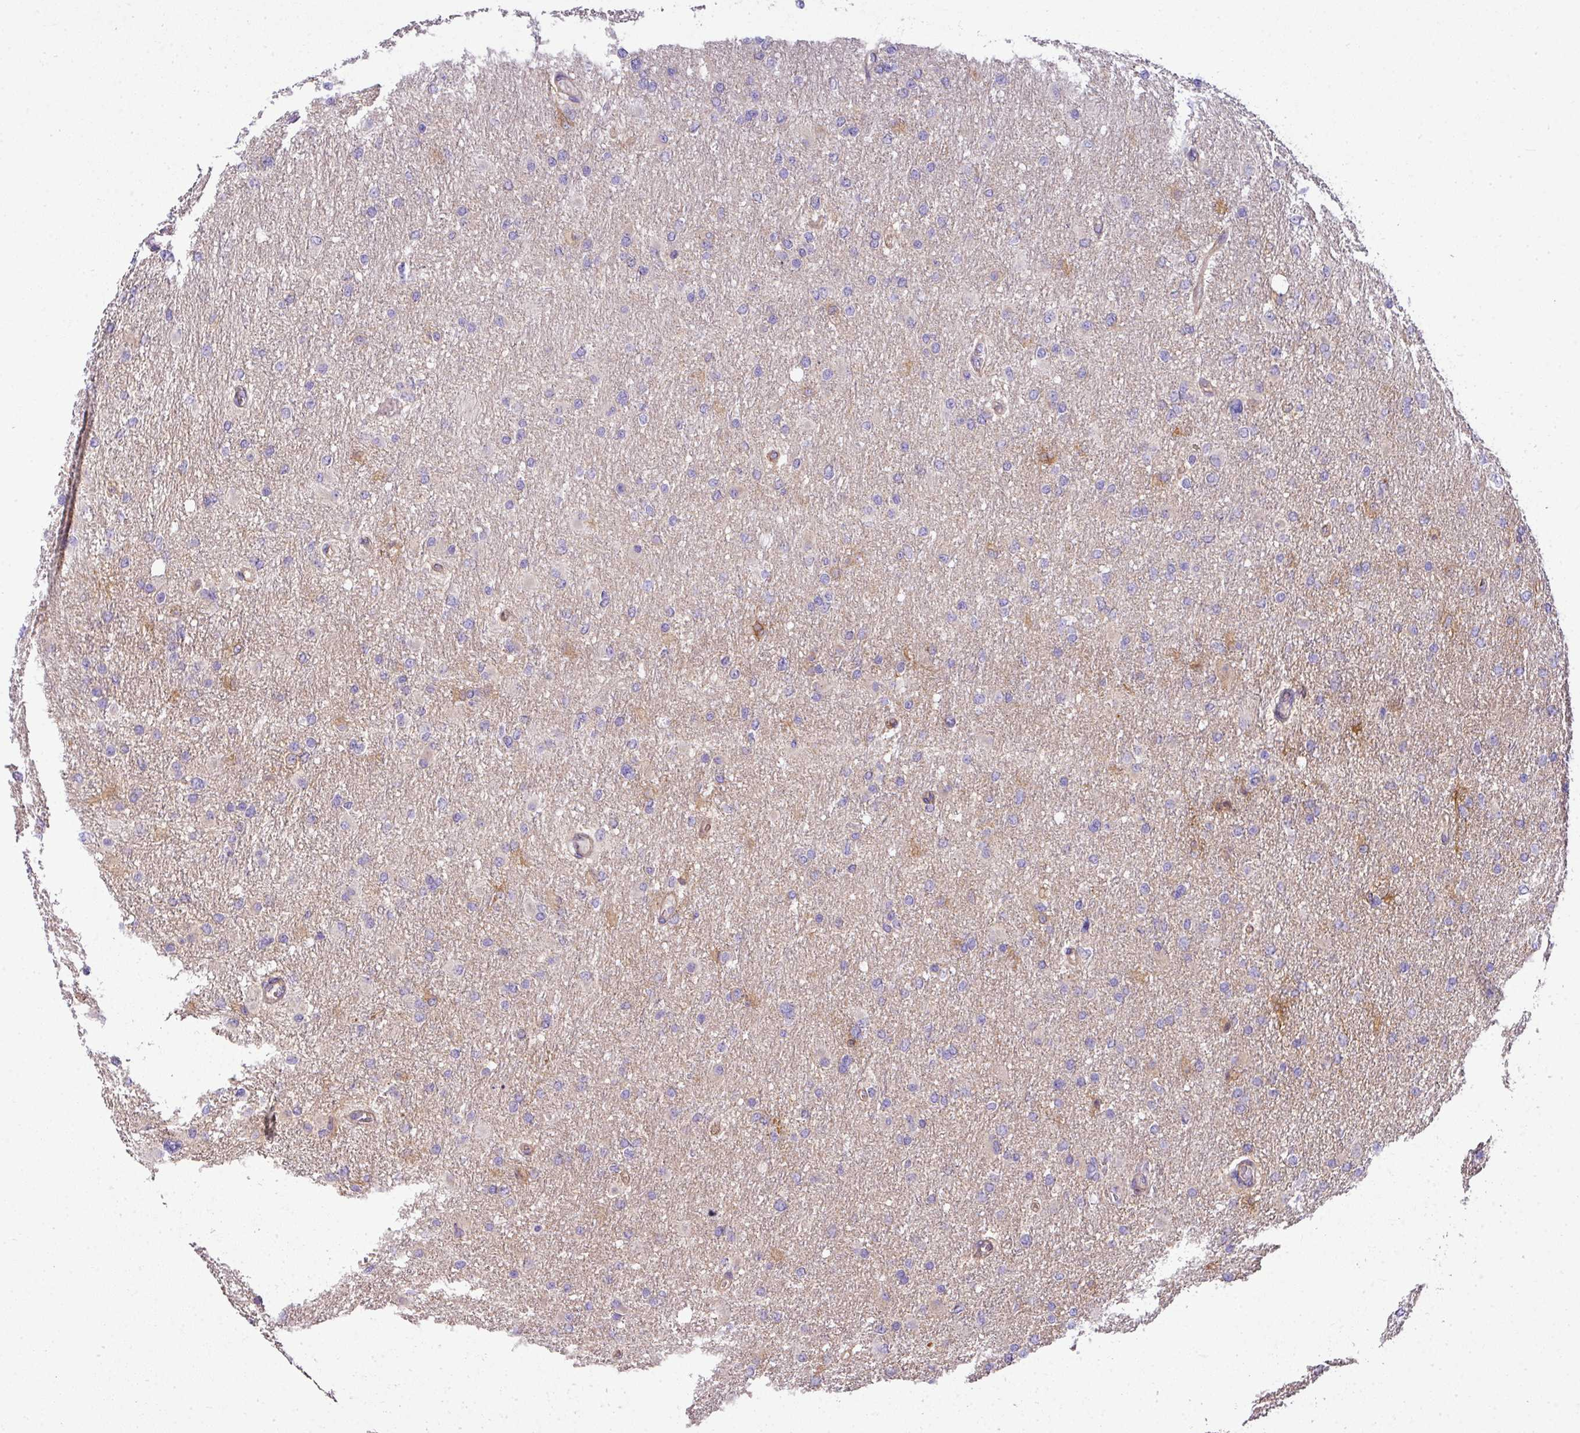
{"staining": {"intensity": "negative", "quantity": "none", "location": "none"}, "tissue": "glioma", "cell_type": "Tumor cells", "image_type": "cancer", "snomed": [{"axis": "morphology", "description": "Glioma, malignant, High grade"}, {"axis": "topography", "description": "Cerebral cortex"}], "caption": "A high-resolution image shows IHC staining of malignant high-grade glioma, which demonstrates no significant staining in tumor cells. (Brightfield microscopy of DAB (3,3'-diaminobenzidine) IHC at high magnification).", "gene": "PALS2", "patient": {"sex": "female", "age": 36}}